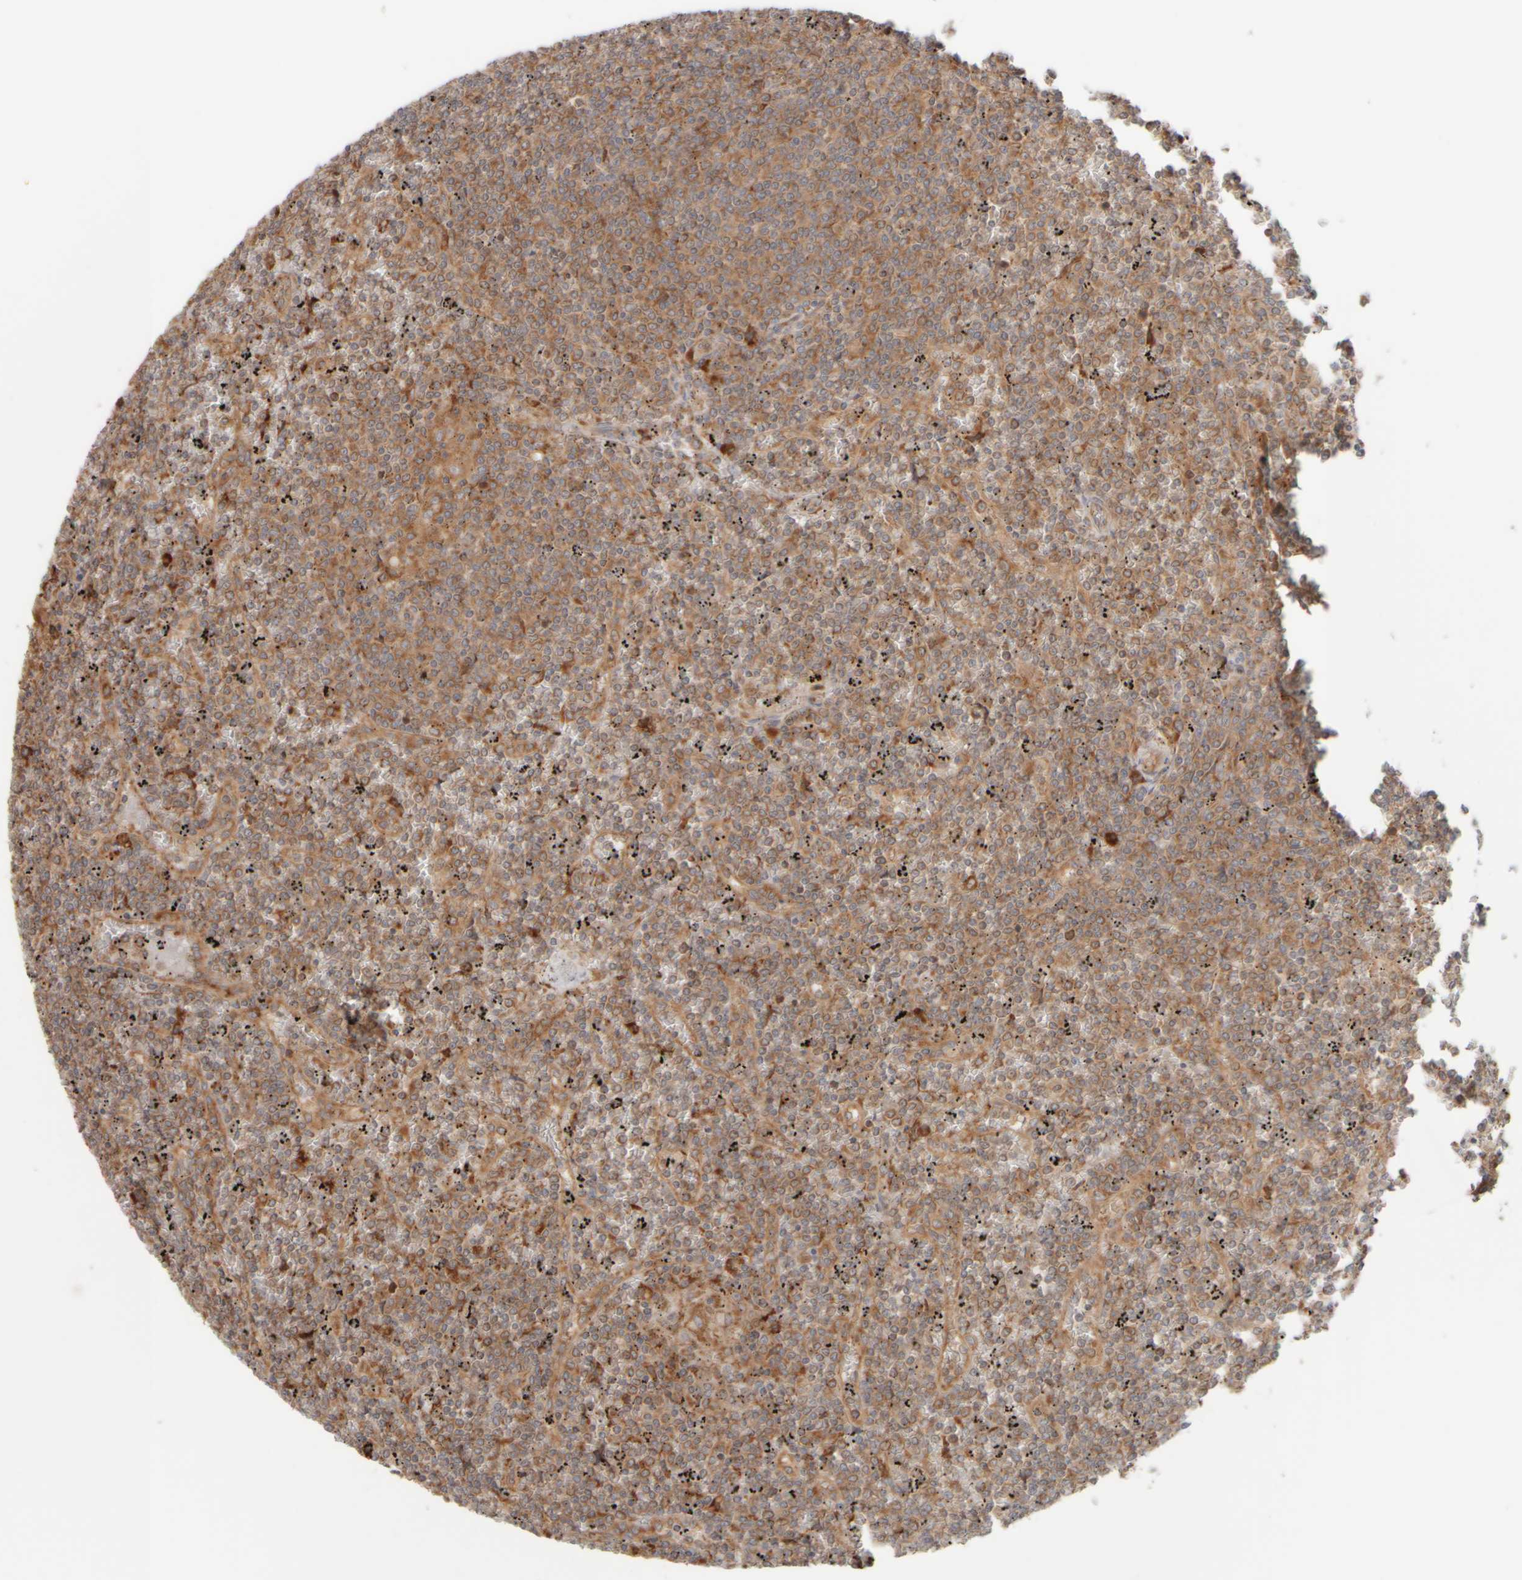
{"staining": {"intensity": "moderate", "quantity": ">75%", "location": "cytoplasmic/membranous"}, "tissue": "lymphoma", "cell_type": "Tumor cells", "image_type": "cancer", "snomed": [{"axis": "morphology", "description": "Malignant lymphoma, non-Hodgkin's type, Low grade"}, {"axis": "topography", "description": "Spleen"}], "caption": "Human malignant lymphoma, non-Hodgkin's type (low-grade) stained with a protein marker shows moderate staining in tumor cells.", "gene": "EIF2B3", "patient": {"sex": "female", "age": 19}}